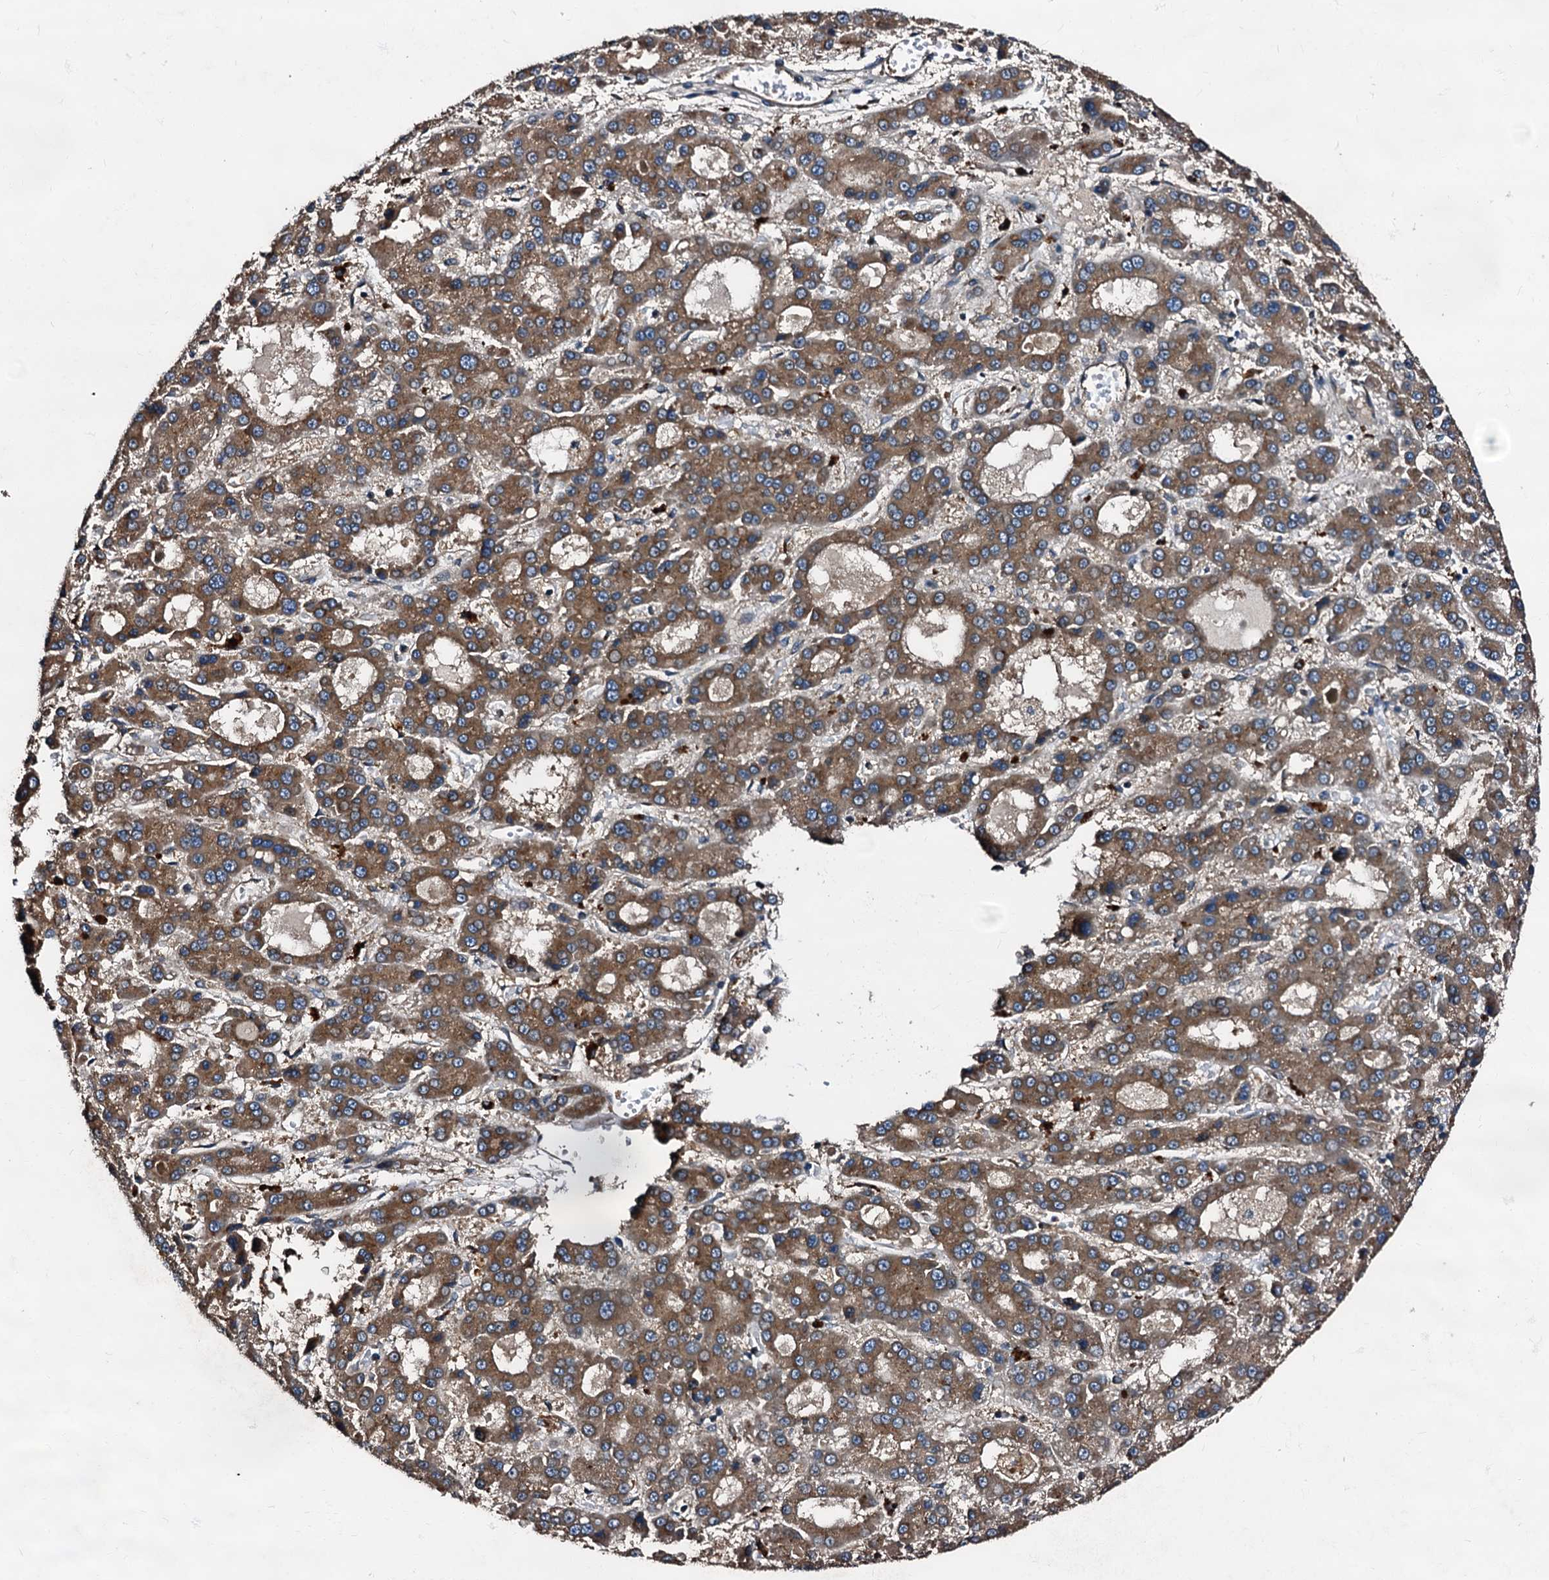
{"staining": {"intensity": "moderate", "quantity": ">75%", "location": "cytoplasmic/membranous"}, "tissue": "liver cancer", "cell_type": "Tumor cells", "image_type": "cancer", "snomed": [{"axis": "morphology", "description": "Carcinoma, Hepatocellular, NOS"}, {"axis": "topography", "description": "Liver"}], "caption": "Liver cancer (hepatocellular carcinoma) tissue displays moderate cytoplasmic/membranous positivity in approximately >75% of tumor cells, visualized by immunohistochemistry.", "gene": "PEX5", "patient": {"sex": "male", "age": 70}}